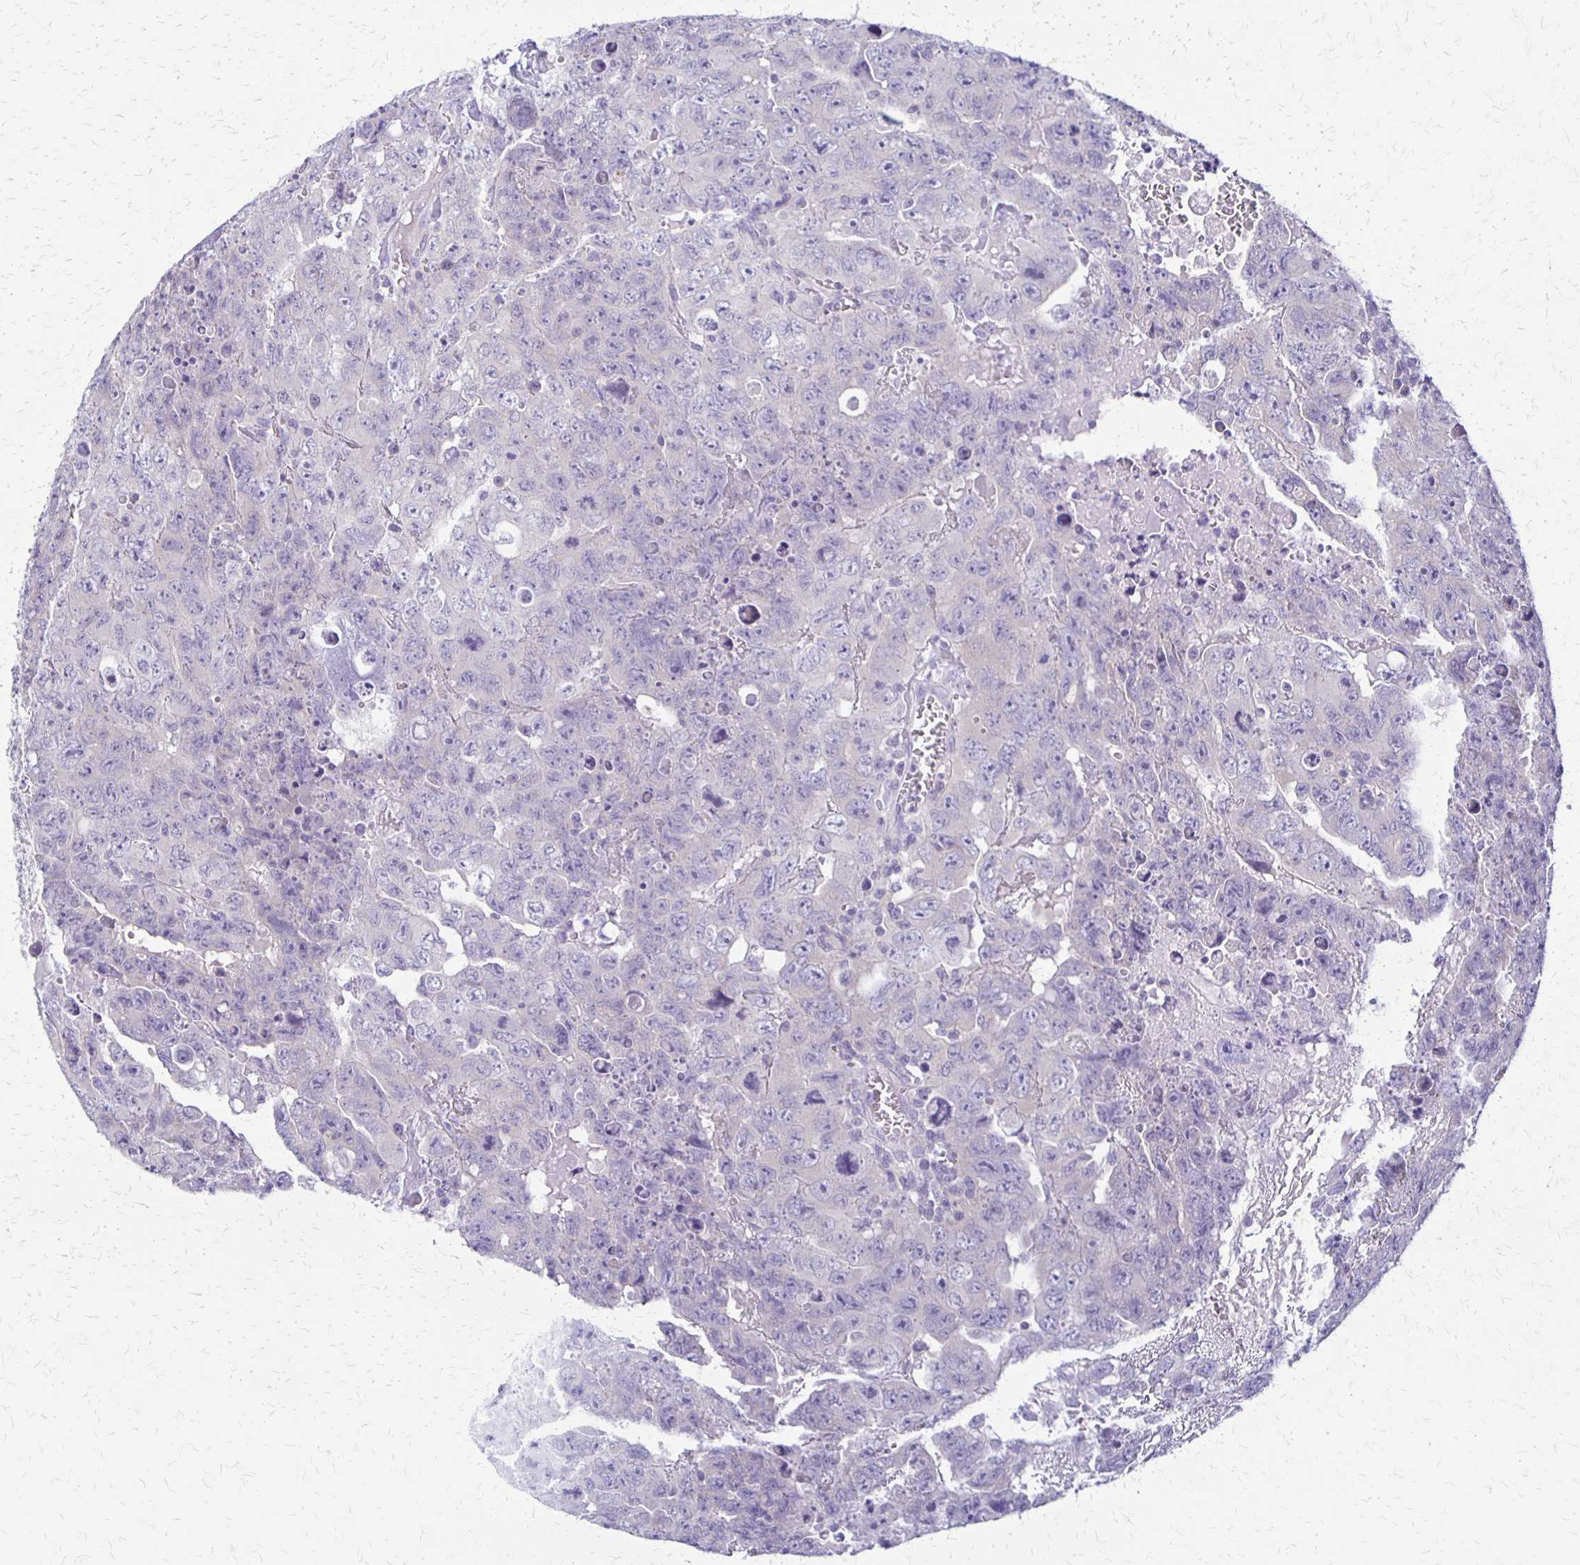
{"staining": {"intensity": "negative", "quantity": "none", "location": "none"}, "tissue": "testis cancer", "cell_type": "Tumor cells", "image_type": "cancer", "snomed": [{"axis": "morphology", "description": "Carcinoma, Embryonal, NOS"}, {"axis": "topography", "description": "Testis"}], "caption": "The image demonstrates no staining of tumor cells in embryonal carcinoma (testis).", "gene": "RHOC", "patient": {"sex": "male", "age": 24}}